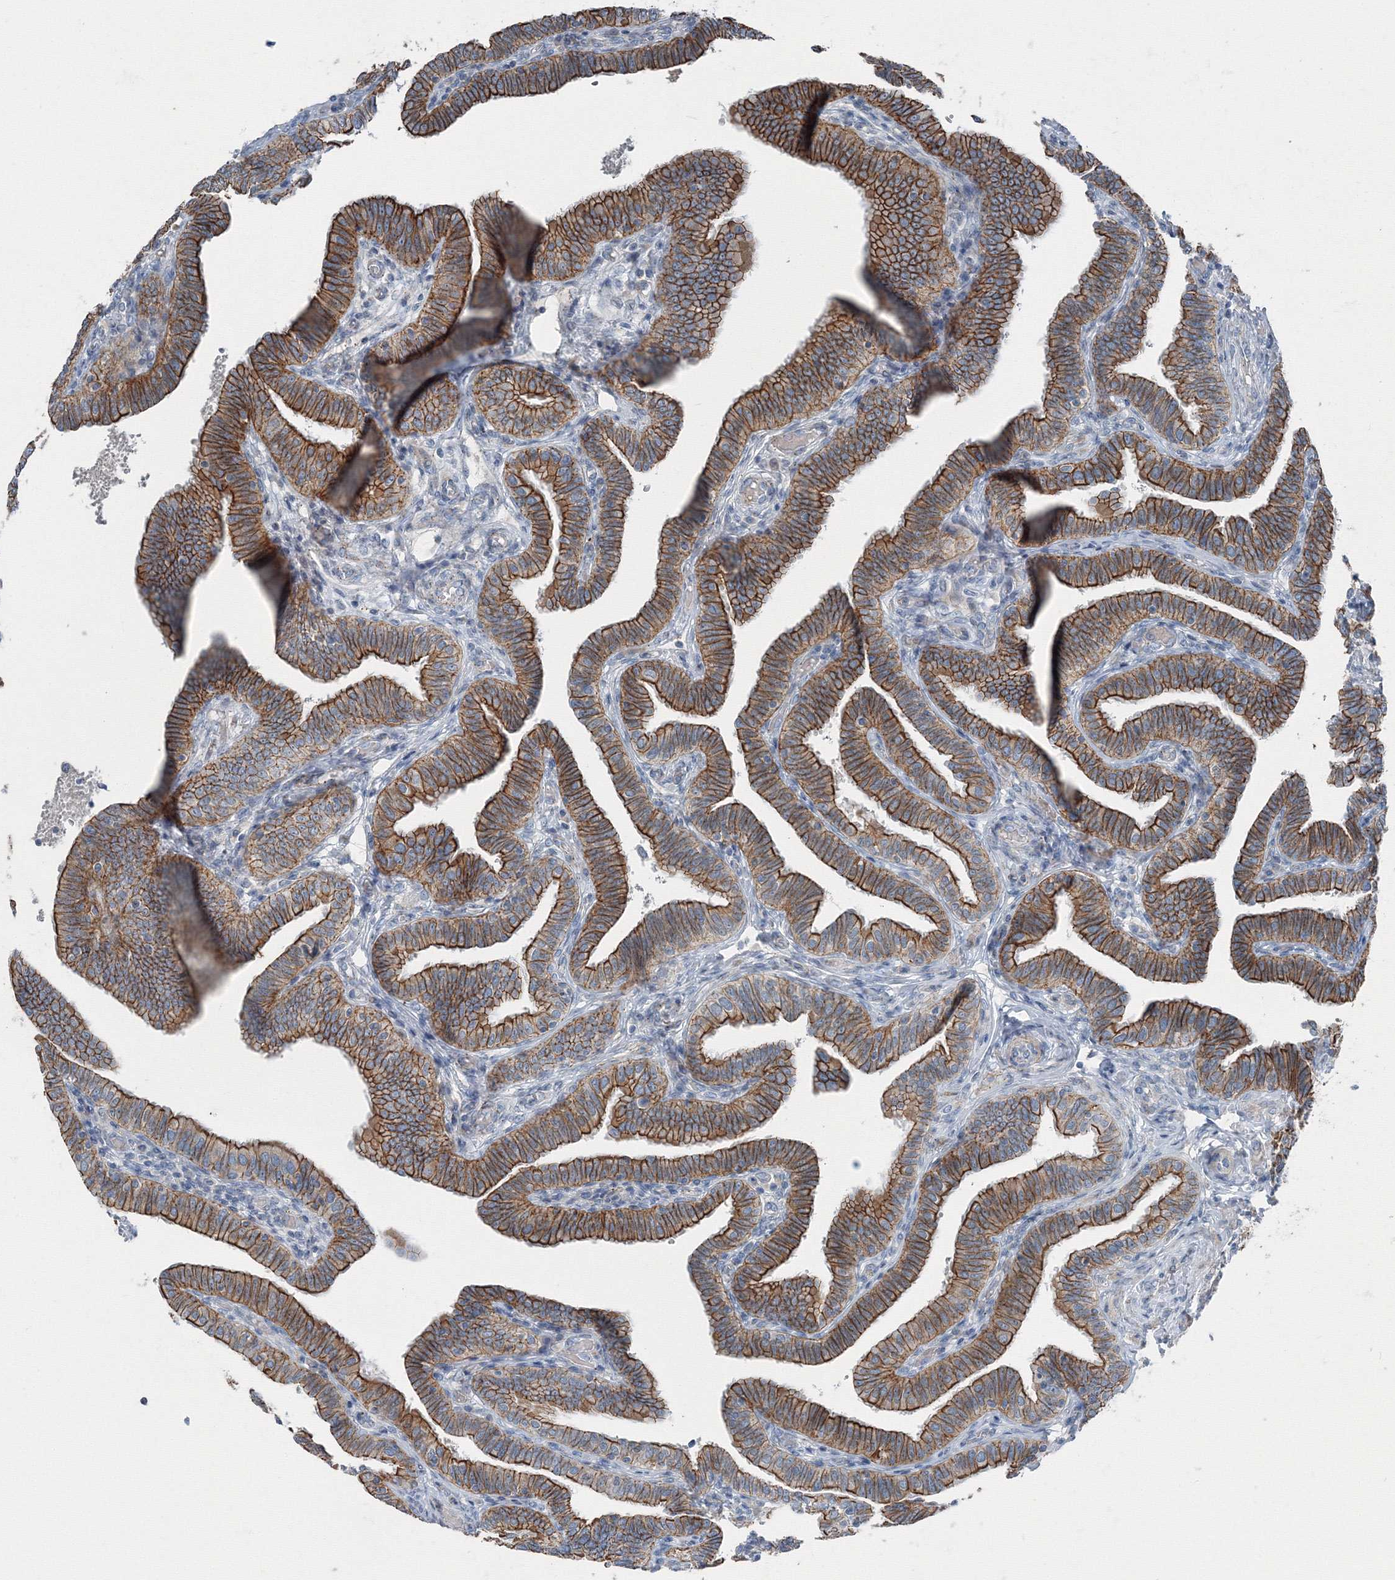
{"staining": {"intensity": "strong", "quantity": ">75%", "location": "cytoplasmic/membranous"}, "tissue": "fallopian tube", "cell_type": "Glandular cells", "image_type": "normal", "snomed": [{"axis": "morphology", "description": "Normal tissue, NOS"}, {"axis": "topography", "description": "Fallopian tube"}], "caption": "Protein staining reveals strong cytoplasmic/membranous positivity in approximately >75% of glandular cells in benign fallopian tube.", "gene": "AASDH", "patient": {"sex": "female", "age": 39}}